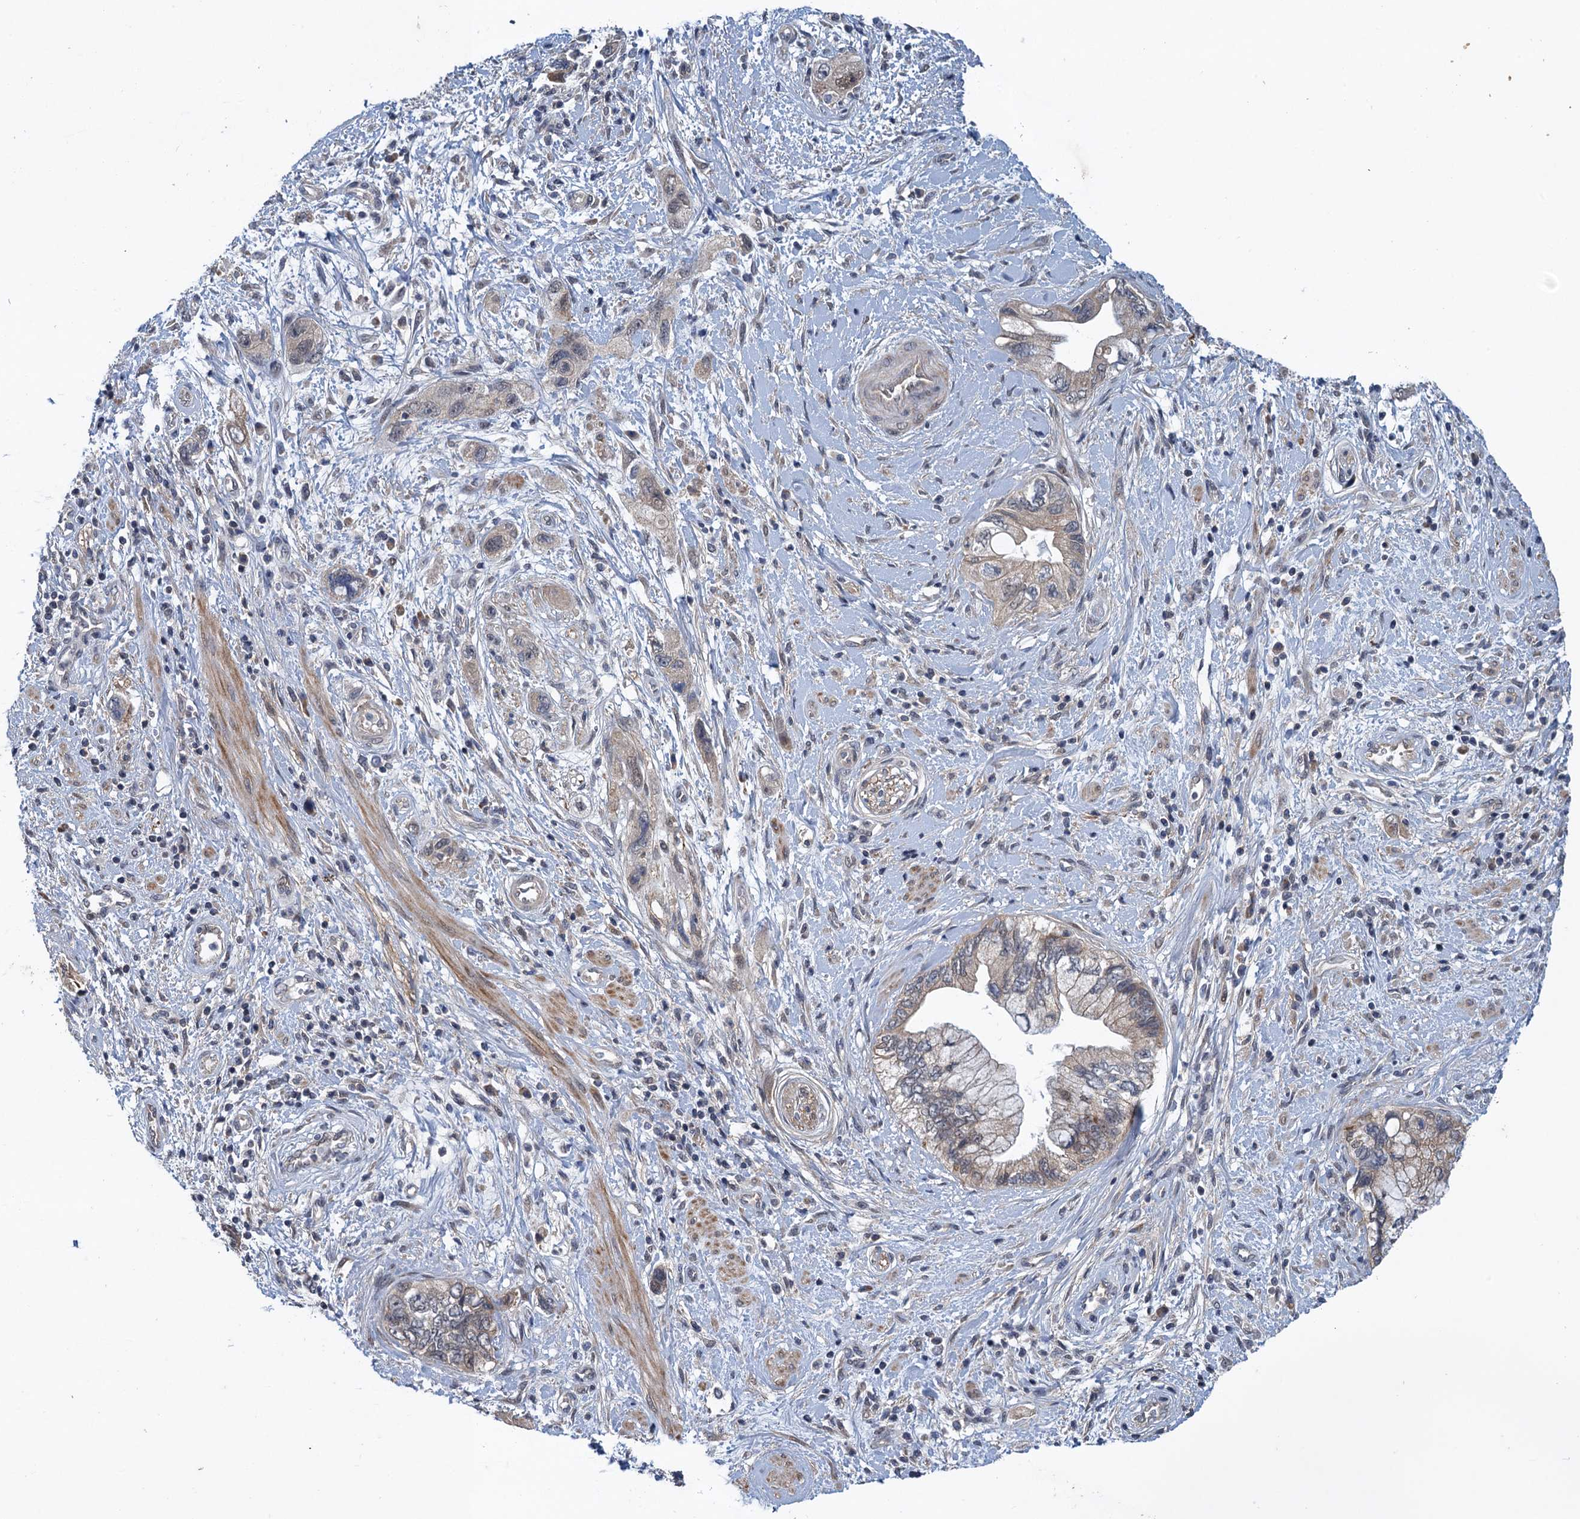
{"staining": {"intensity": "negative", "quantity": "none", "location": "none"}, "tissue": "pancreatic cancer", "cell_type": "Tumor cells", "image_type": "cancer", "snomed": [{"axis": "morphology", "description": "Adenocarcinoma, NOS"}, {"axis": "topography", "description": "Pancreas"}], "caption": "Tumor cells are negative for protein expression in human pancreatic cancer. (DAB (3,3'-diaminobenzidine) immunohistochemistry (IHC) visualized using brightfield microscopy, high magnification).", "gene": "MDM1", "patient": {"sex": "female", "age": 73}}